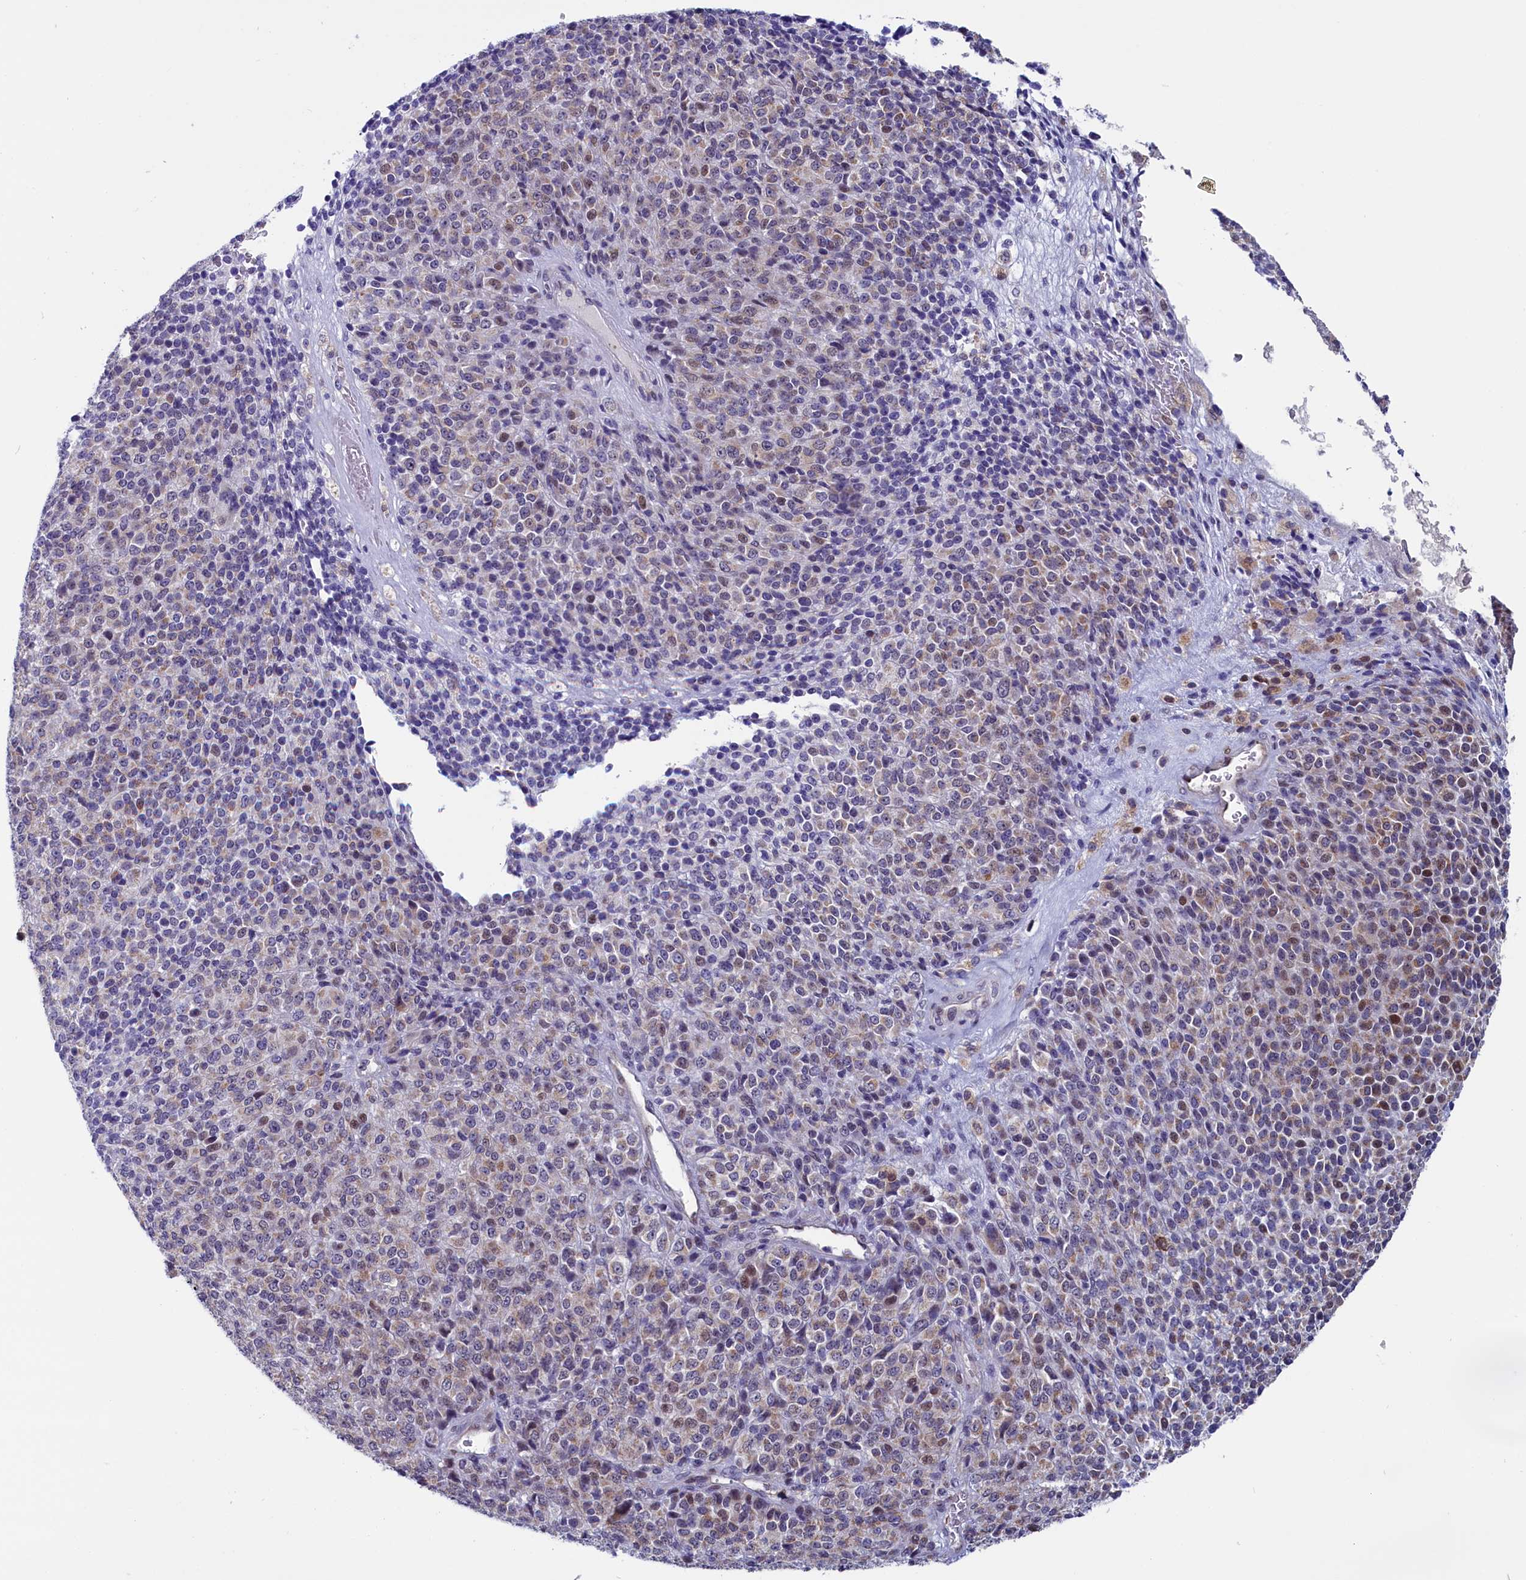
{"staining": {"intensity": "weak", "quantity": "25%-75%", "location": "cytoplasmic/membranous"}, "tissue": "melanoma", "cell_type": "Tumor cells", "image_type": "cancer", "snomed": [{"axis": "morphology", "description": "Malignant melanoma, Metastatic site"}, {"axis": "topography", "description": "Brain"}], "caption": "Melanoma tissue displays weak cytoplasmic/membranous staining in approximately 25%-75% of tumor cells, visualized by immunohistochemistry.", "gene": "CIAPIN1", "patient": {"sex": "female", "age": 56}}